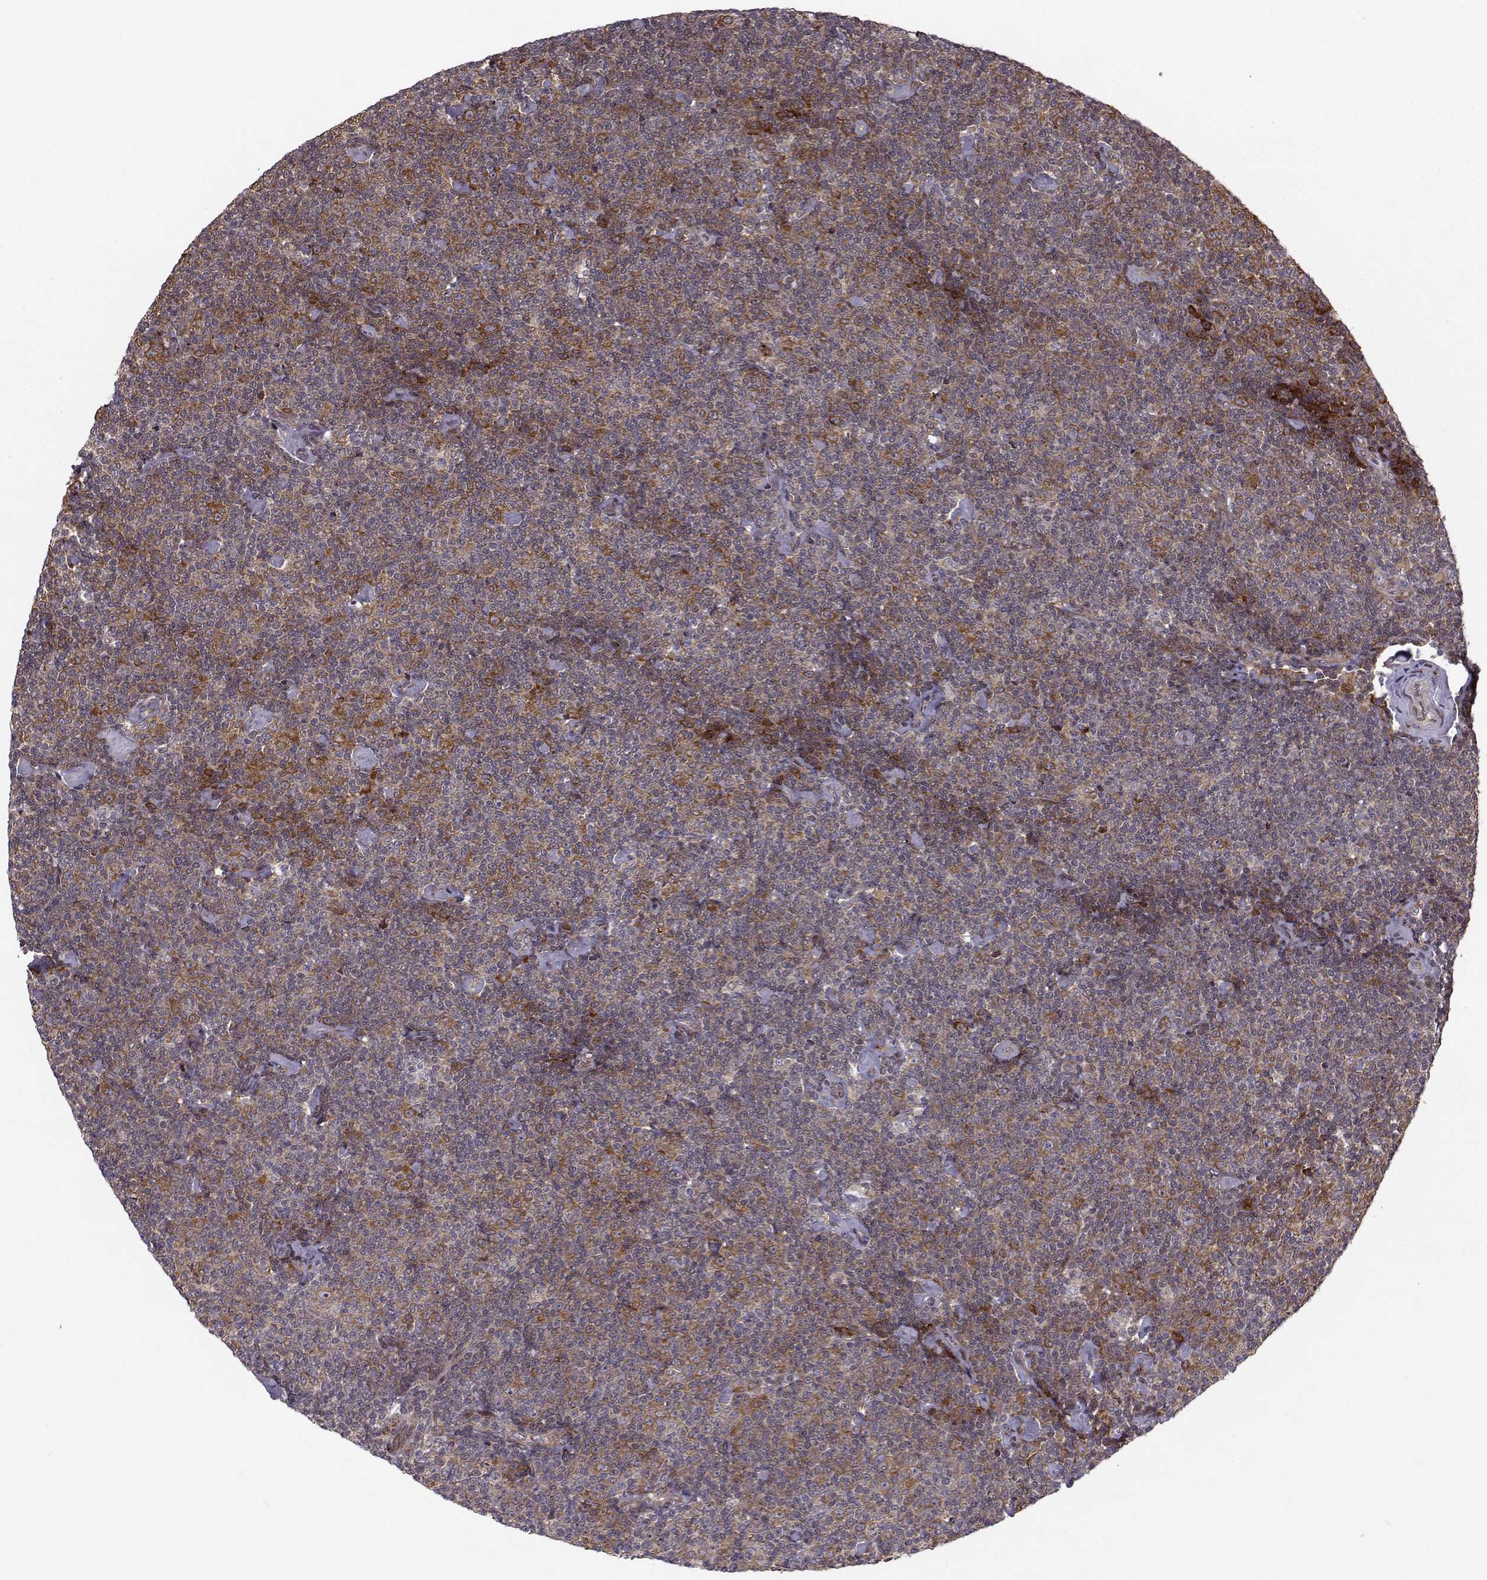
{"staining": {"intensity": "moderate", "quantity": "25%-75%", "location": "cytoplasmic/membranous"}, "tissue": "lymphoma", "cell_type": "Tumor cells", "image_type": "cancer", "snomed": [{"axis": "morphology", "description": "Malignant lymphoma, non-Hodgkin's type, Low grade"}, {"axis": "topography", "description": "Lymph node"}], "caption": "Human lymphoma stained with a brown dye demonstrates moderate cytoplasmic/membranous positive expression in approximately 25%-75% of tumor cells.", "gene": "RPL31", "patient": {"sex": "male", "age": 81}}